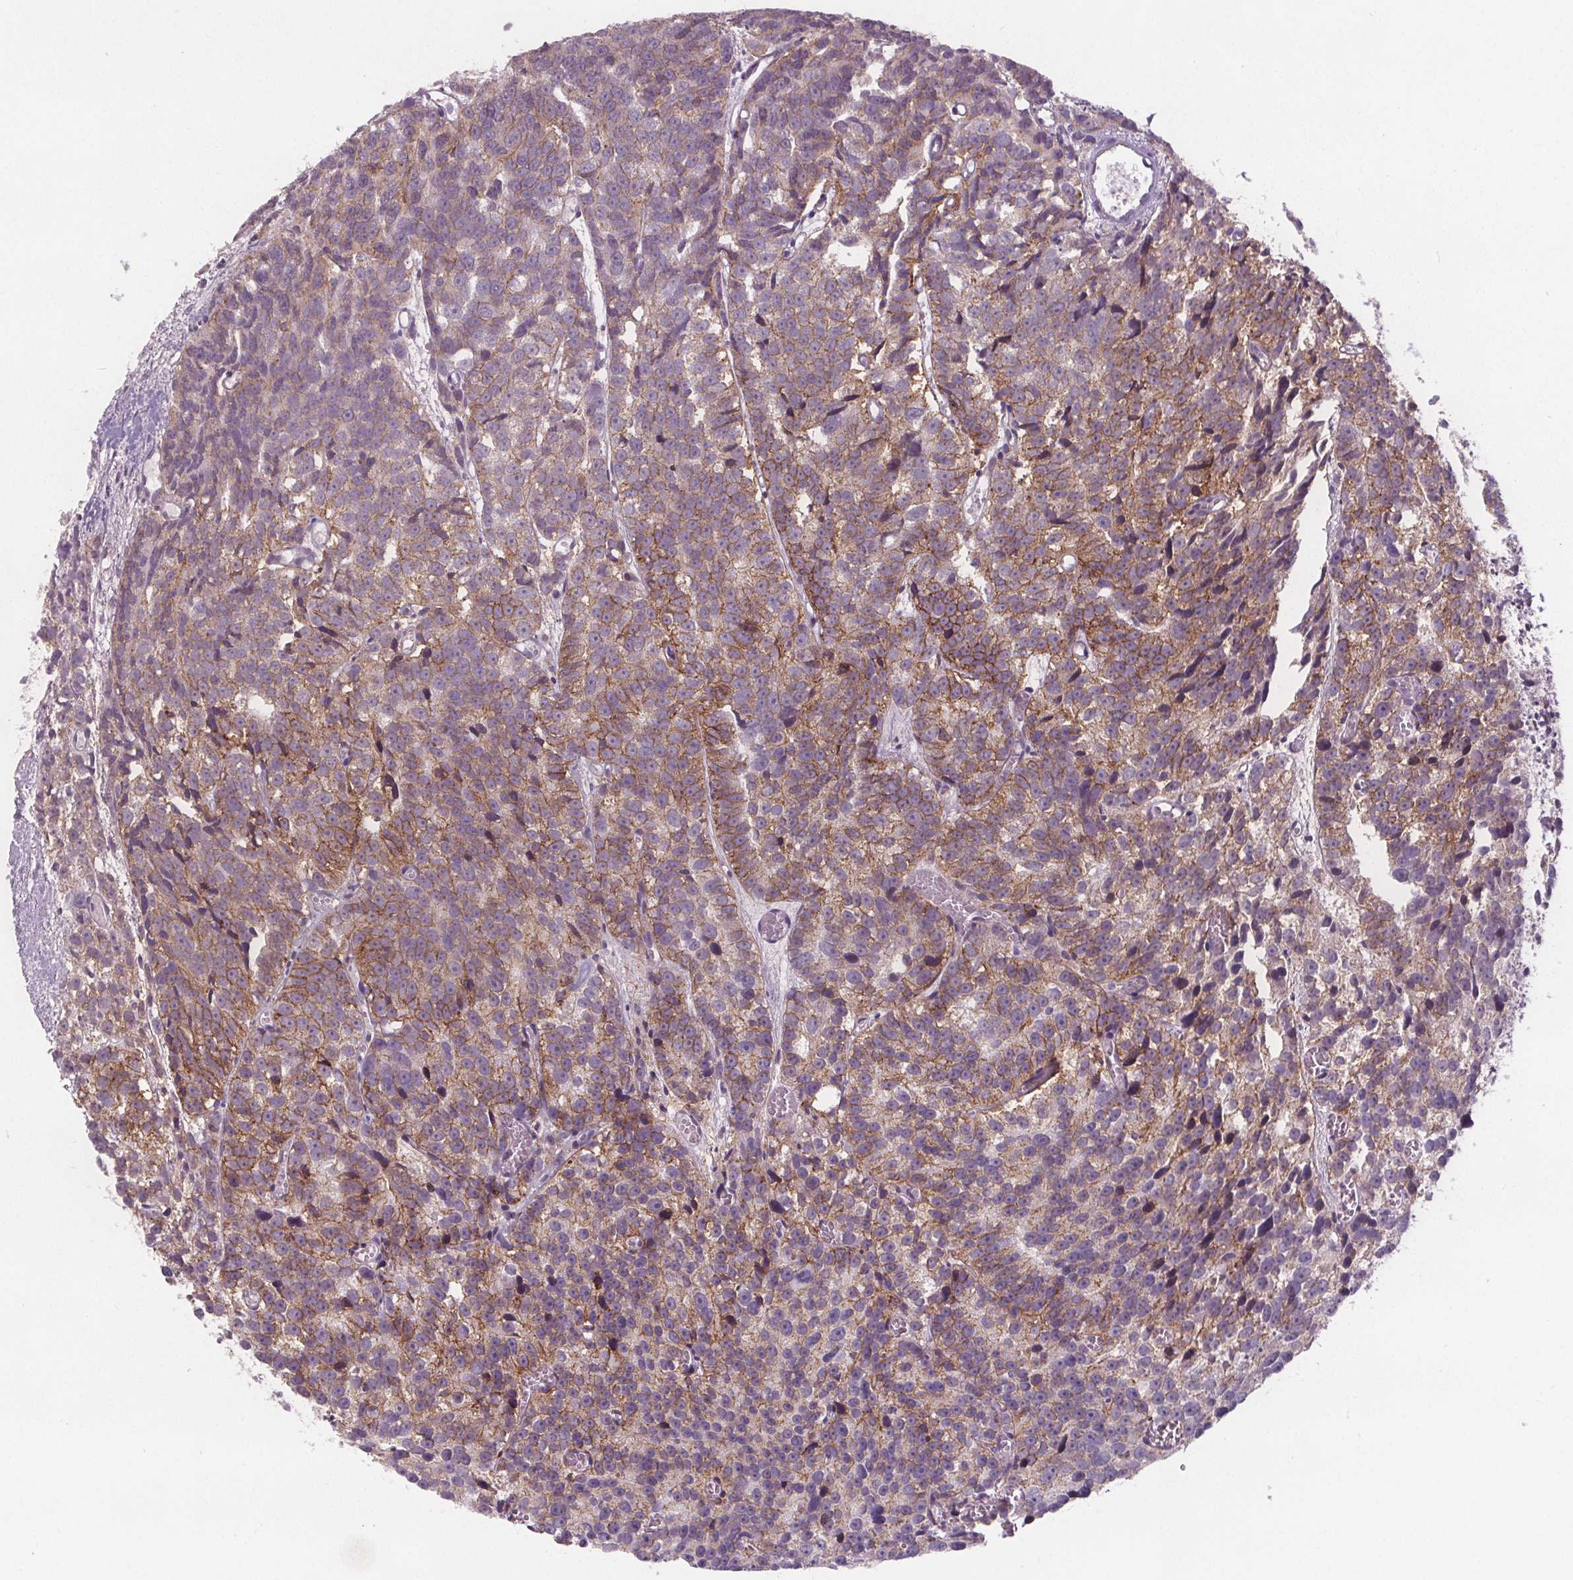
{"staining": {"intensity": "moderate", "quantity": "25%-75%", "location": "cytoplasmic/membranous"}, "tissue": "prostate cancer", "cell_type": "Tumor cells", "image_type": "cancer", "snomed": [{"axis": "morphology", "description": "Adenocarcinoma, High grade"}, {"axis": "topography", "description": "Prostate"}], "caption": "Protein analysis of prostate cancer (adenocarcinoma (high-grade)) tissue reveals moderate cytoplasmic/membranous positivity in about 25%-75% of tumor cells.", "gene": "ATP1A1", "patient": {"sex": "male", "age": 77}}